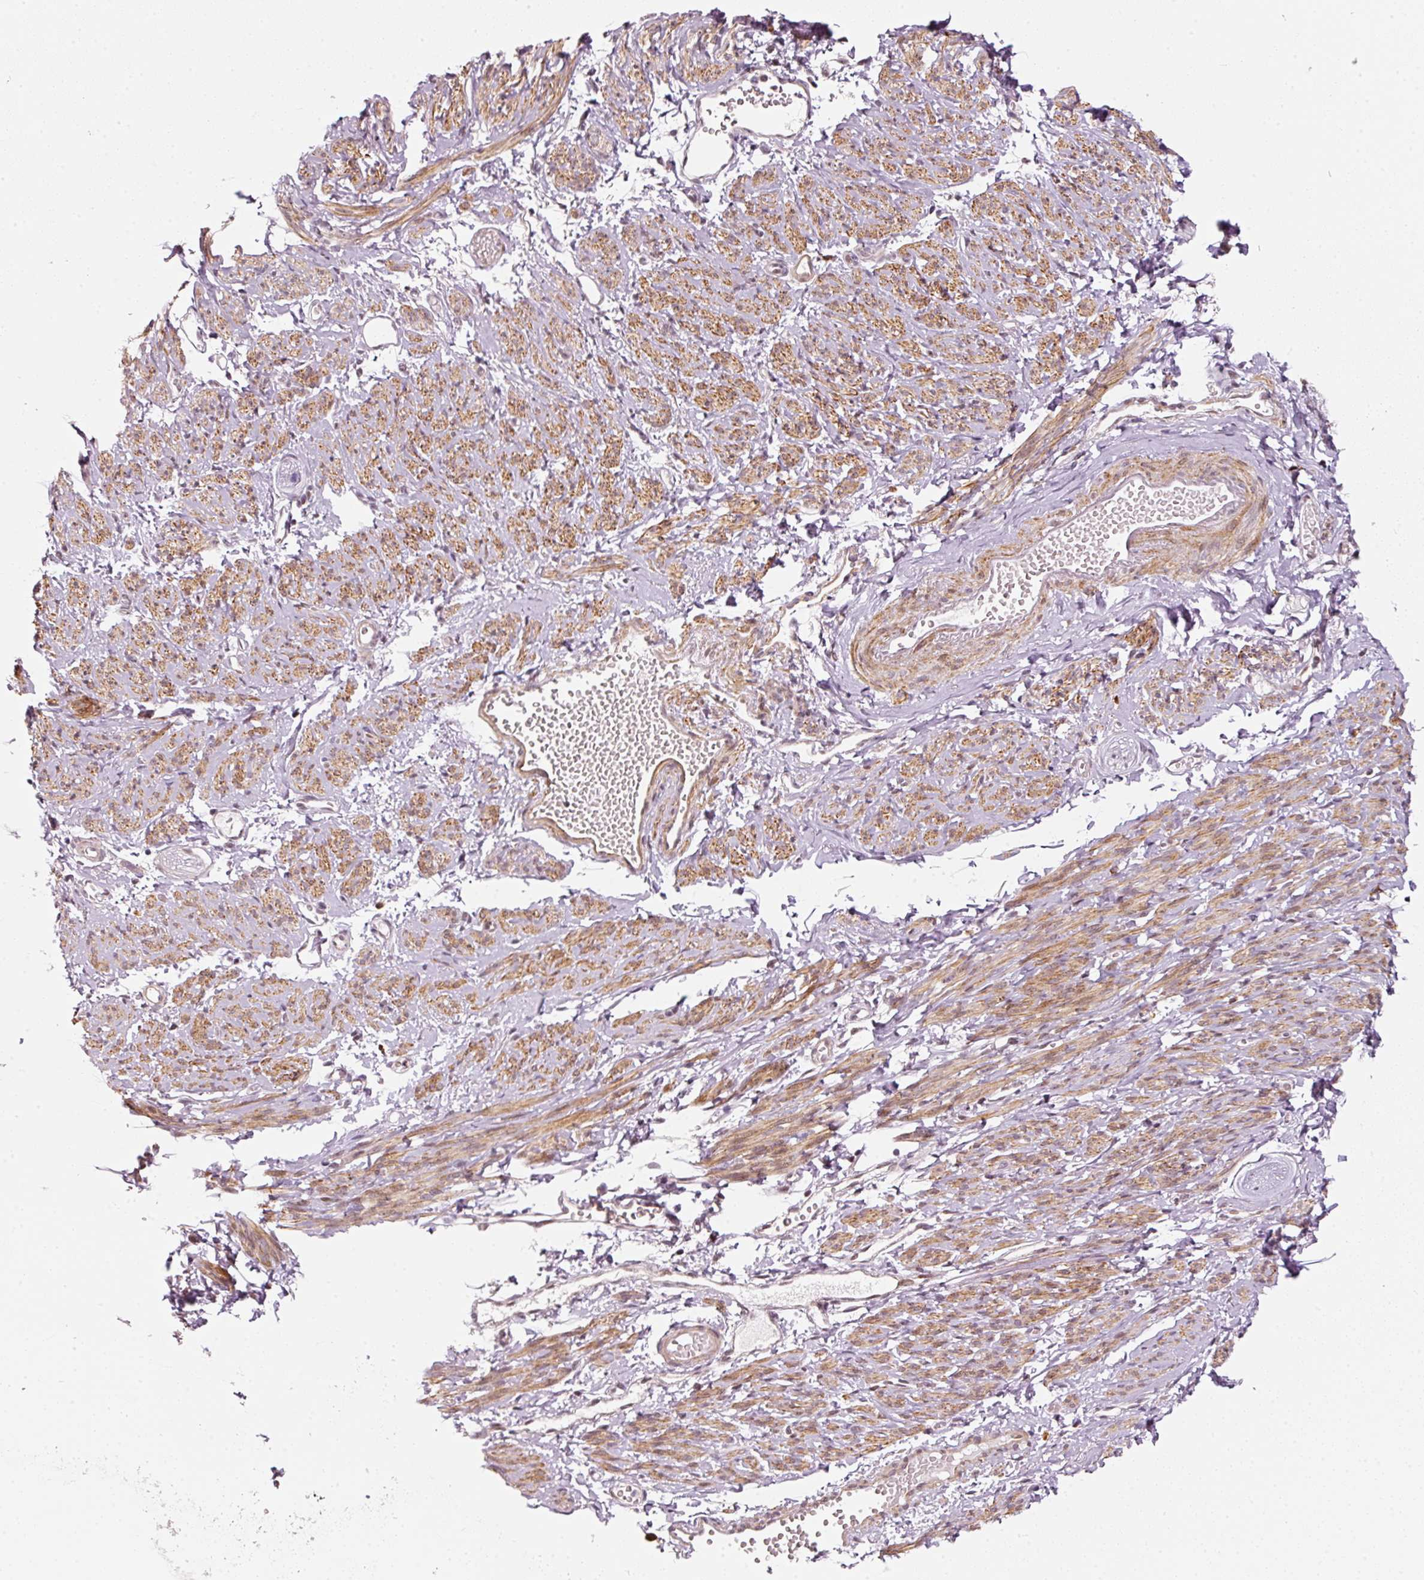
{"staining": {"intensity": "moderate", "quantity": ">75%", "location": "cytoplasmic/membranous"}, "tissue": "smooth muscle", "cell_type": "Smooth muscle cells", "image_type": "normal", "snomed": [{"axis": "morphology", "description": "Normal tissue, NOS"}, {"axis": "topography", "description": "Smooth muscle"}], "caption": "Smooth muscle cells demonstrate medium levels of moderate cytoplasmic/membranous positivity in approximately >75% of cells in normal human smooth muscle. (DAB (3,3'-diaminobenzidine) = brown stain, brightfield microscopy at high magnification).", "gene": "MXRA8", "patient": {"sex": "female", "age": 65}}